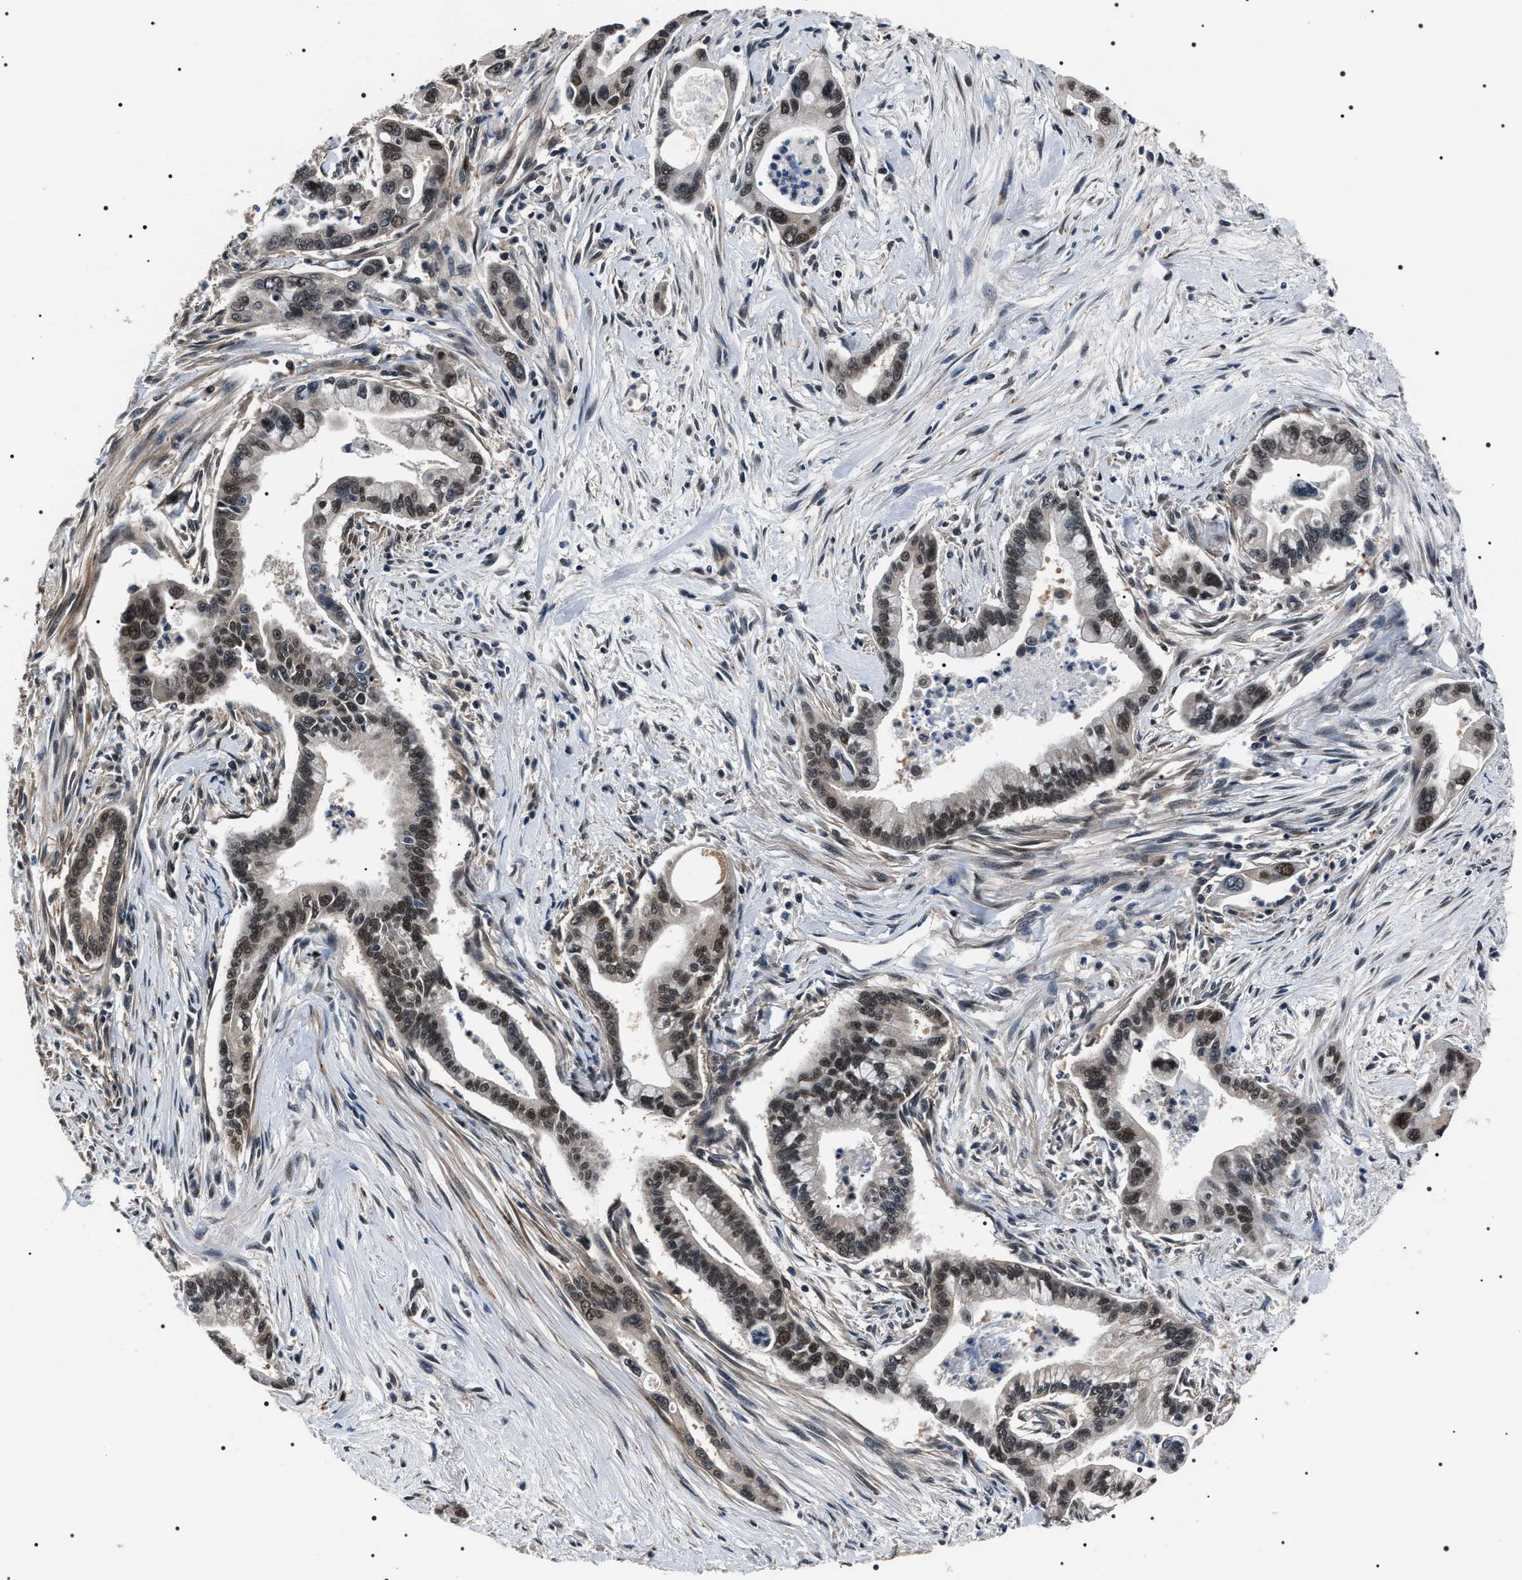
{"staining": {"intensity": "moderate", "quantity": ">75%", "location": "nuclear"}, "tissue": "pancreatic cancer", "cell_type": "Tumor cells", "image_type": "cancer", "snomed": [{"axis": "morphology", "description": "Adenocarcinoma, NOS"}, {"axis": "topography", "description": "Pancreas"}], "caption": "This photomicrograph displays IHC staining of pancreatic cancer (adenocarcinoma), with medium moderate nuclear staining in about >75% of tumor cells.", "gene": "SIPA1", "patient": {"sex": "male", "age": 70}}